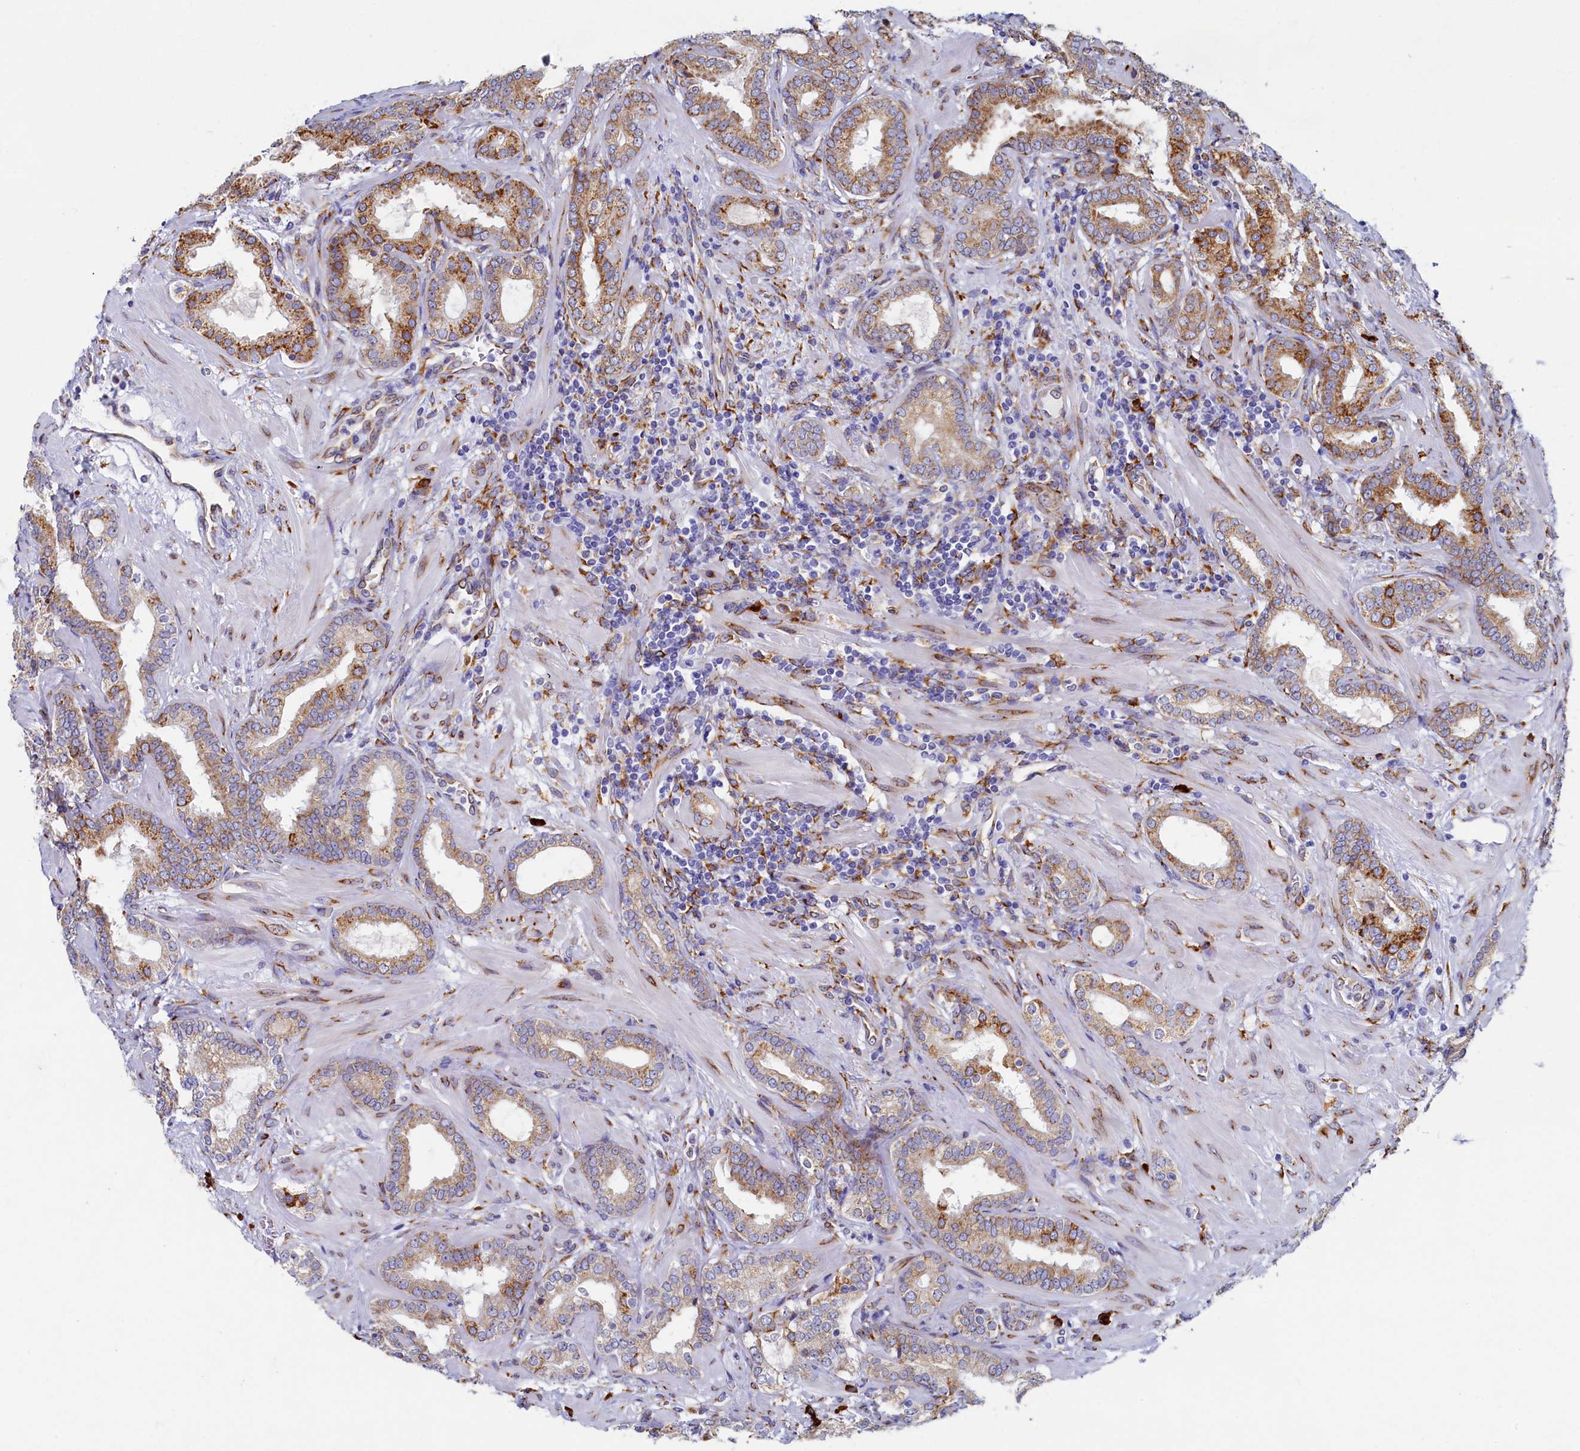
{"staining": {"intensity": "moderate", "quantity": ">75%", "location": "cytoplasmic/membranous"}, "tissue": "prostate cancer", "cell_type": "Tumor cells", "image_type": "cancer", "snomed": [{"axis": "morphology", "description": "Adenocarcinoma, High grade"}, {"axis": "topography", "description": "Prostate"}], "caption": "Tumor cells reveal medium levels of moderate cytoplasmic/membranous expression in about >75% of cells in human high-grade adenocarcinoma (prostate). The protein is stained brown, and the nuclei are stained in blue (DAB (3,3'-diaminobenzidine) IHC with brightfield microscopy, high magnification).", "gene": "TMEM18", "patient": {"sex": "male", "age": 64}}